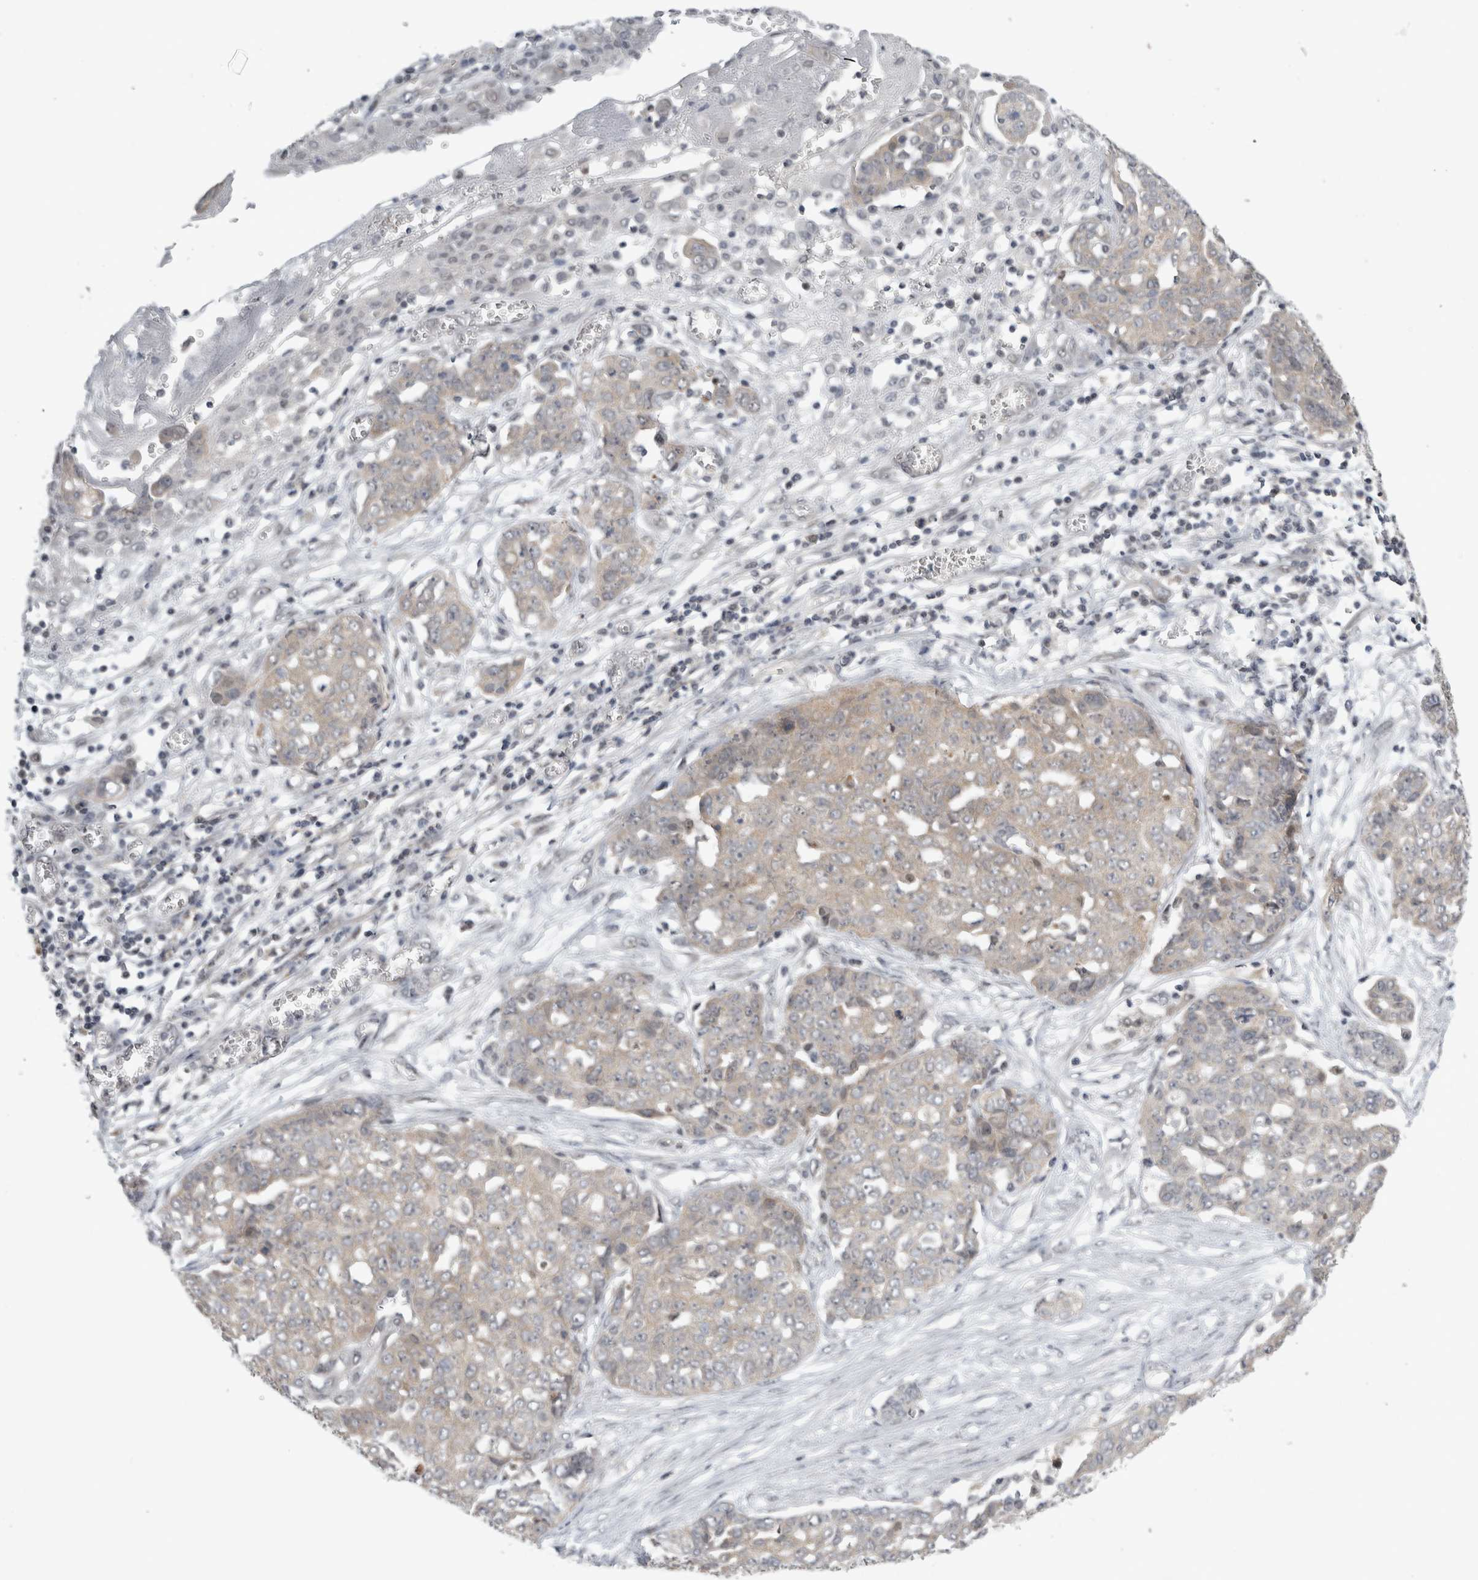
{"staining": {"intensity": "weak", "quantity": "25%-75%", "location": "cytoplasmic/membranous"}, "tissue": "ovarian cancer", "cell_type": "Tumor cells", "image_type": "cancer", "snomed": [{"axis": "morphology", "description": "Cystadenocarcinoma, serous, NOS"}, {"axis": "topography", "description": "Soft tissue"}, {"axis": "topography", "description": "Ovary"}], "caption": "High-magnification brightfield microscopy of serous cystadenocarcinoma (ovarian) stained with DAB (brown) and counterstained with hematoxylin (blue). tumor cells exhibit weak cytoplasmic/membranous expression is identified in approximately25%-75% of cells.", "gene": "PSMB2", "patient": {"sex": "female", "age": 57}}